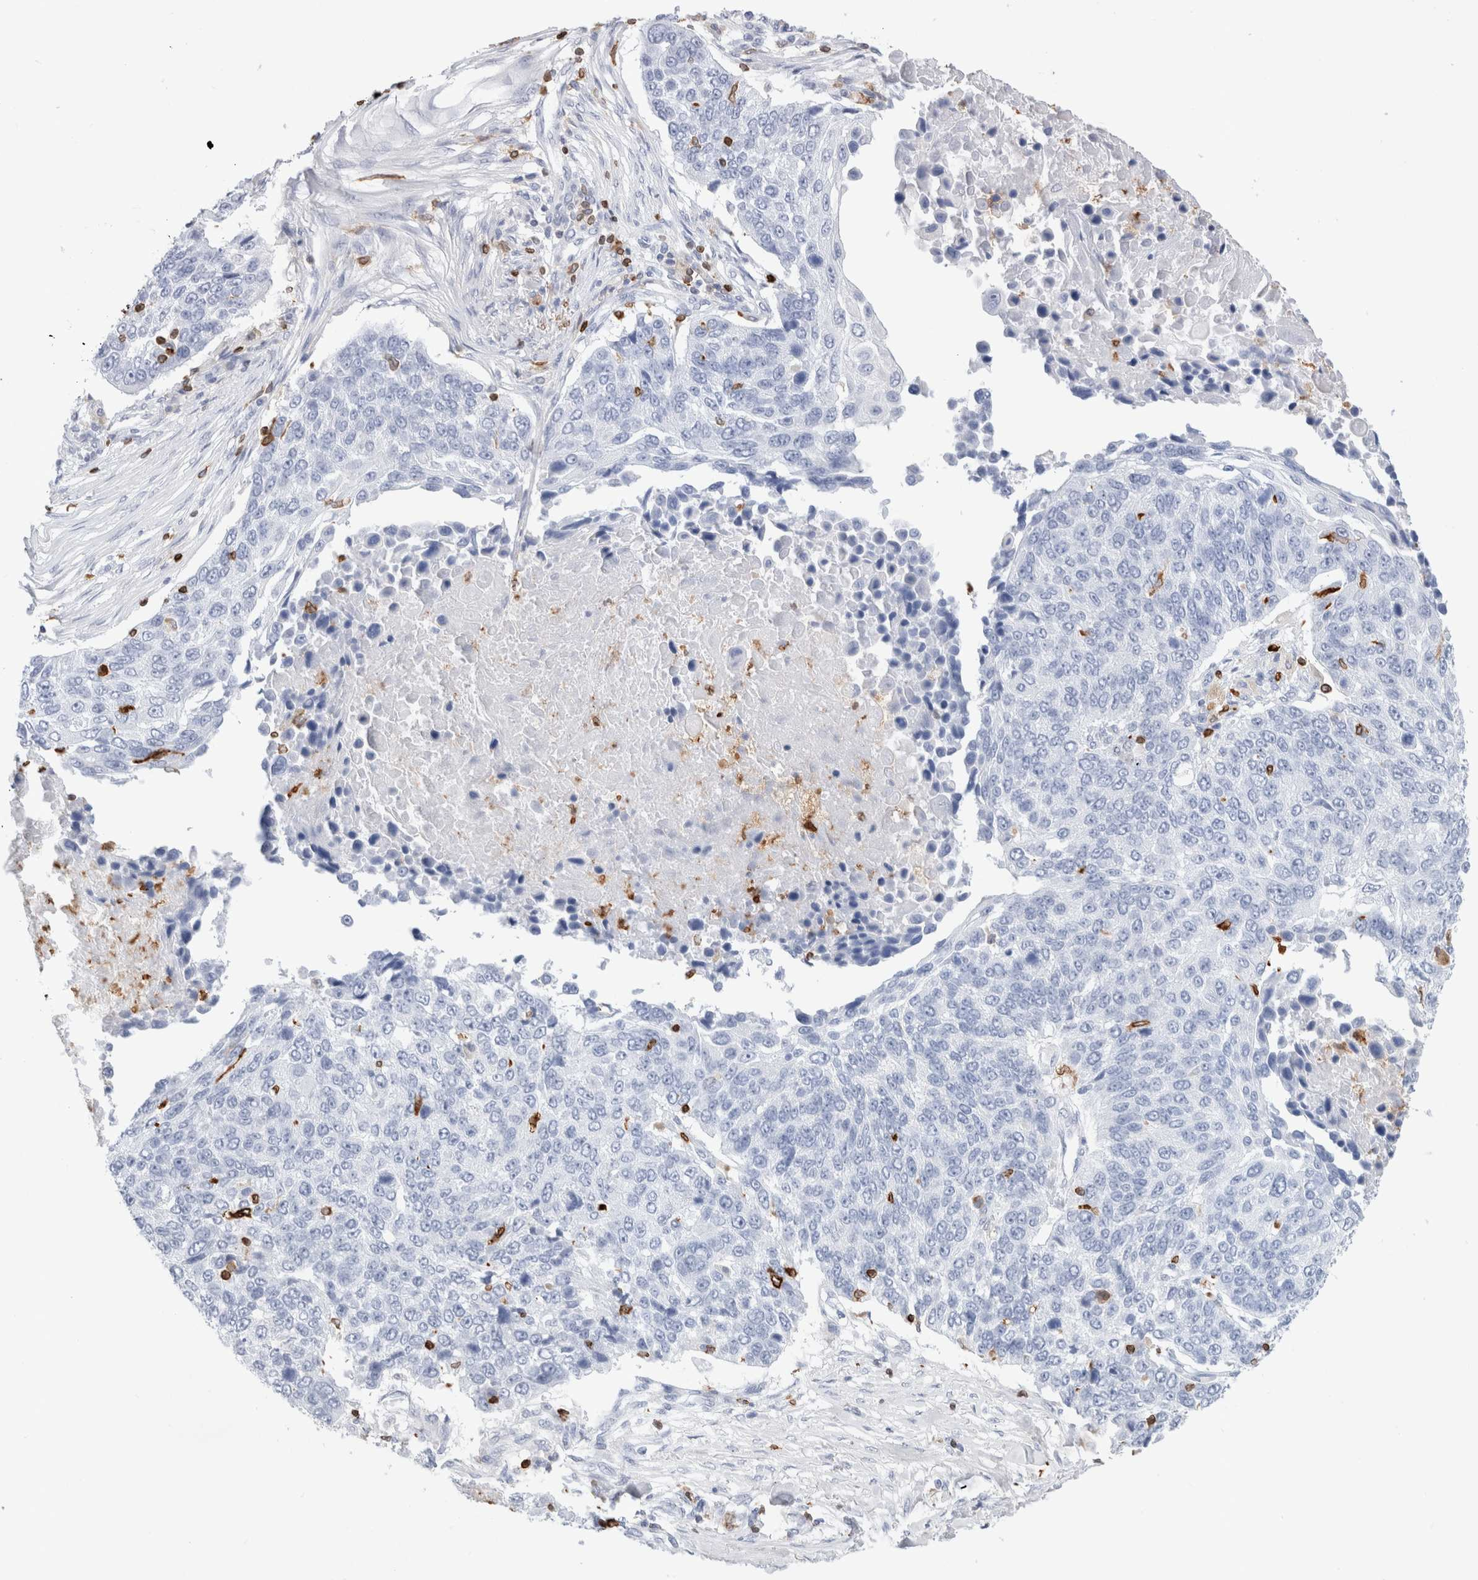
{"staining": {"intensity": "negative", "quantity": "none", "location": "none"}, "tissue": "lung cancer", "cell_type": "Tumor cells", "image_type": "cancer", "snomed": [{"axis": "morphology", "description": "Squamous cell carcinoma, NOS"}, {"axis": "topography", "description": "Lung"}], "caption": "Immunohistochemistry micrograph of human lung cancer (squamous cell carcinoma) stained for a protein (brown), which exhibits no expression in tumor cells.", "gene": "ALOX5AP", "patient": {"sex": "male", "age": 66}}